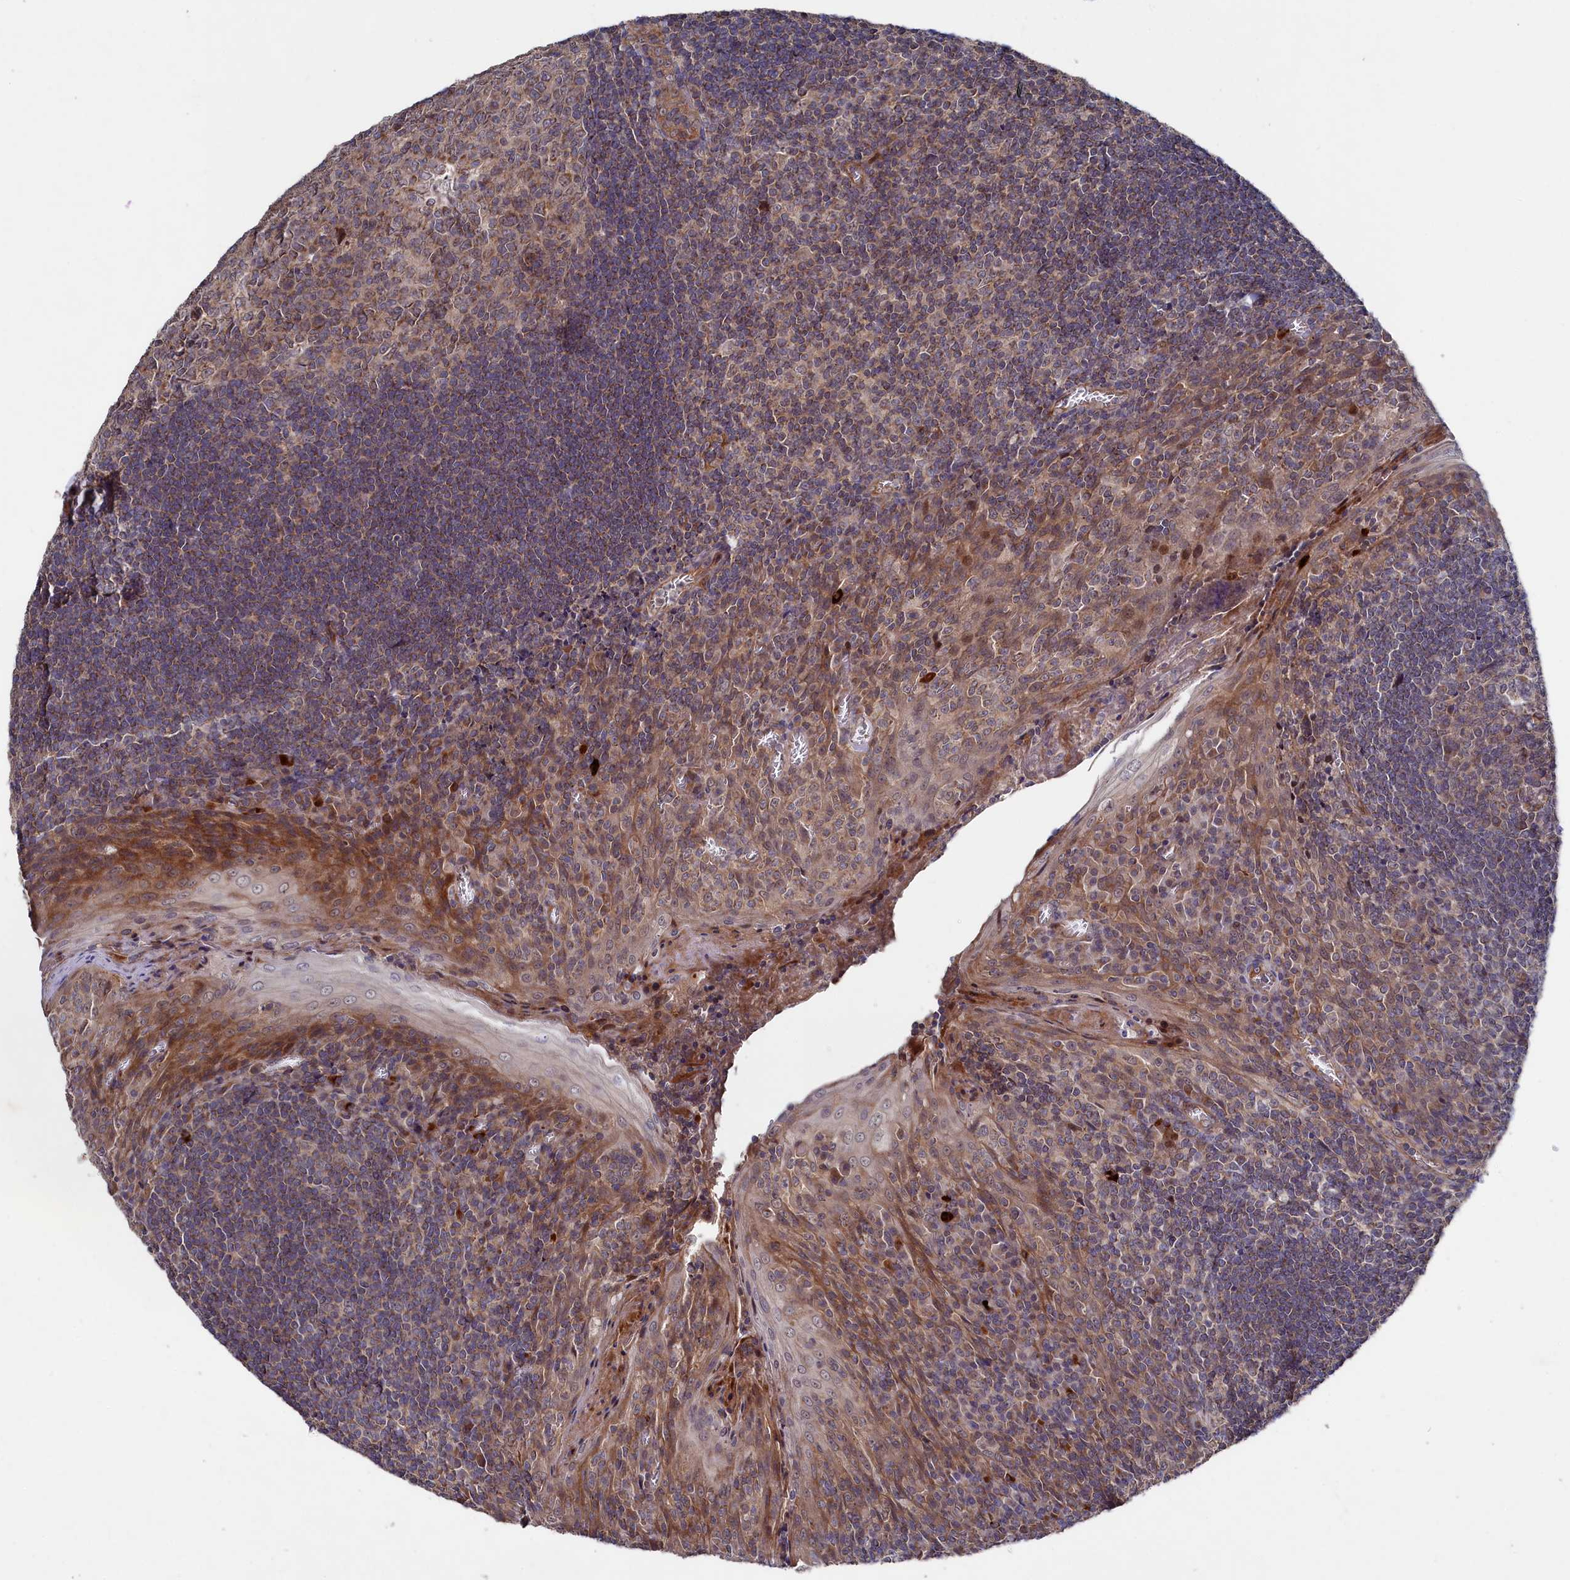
{"staining": {"intensity": "moderate", "quantity": ">75%", "location": "cytoplasmic/membranous"}, "tissue": "tonsil", "cell_type": "Germinal center cells", "image_type": "normal", "snomed": [{"axis": "morphology", "description": "Normal tissue, NOS"}, {"axis": "topography", "description": "Tonsil"}], "caption": "A high-resolution photomicrograph shows immunohistochemistry (IHC) staining of unremarkable tonsil, which displays moderate cytoplasmic/membranous expression in approximately >75% of germinal center cells. Using DAB (brown) and hematoxylin (blue) stains, captured at high magnification using brightfield microscopy.", "gene": "SUPV3L1", "patient": {"sex": "male", "age": 27}}